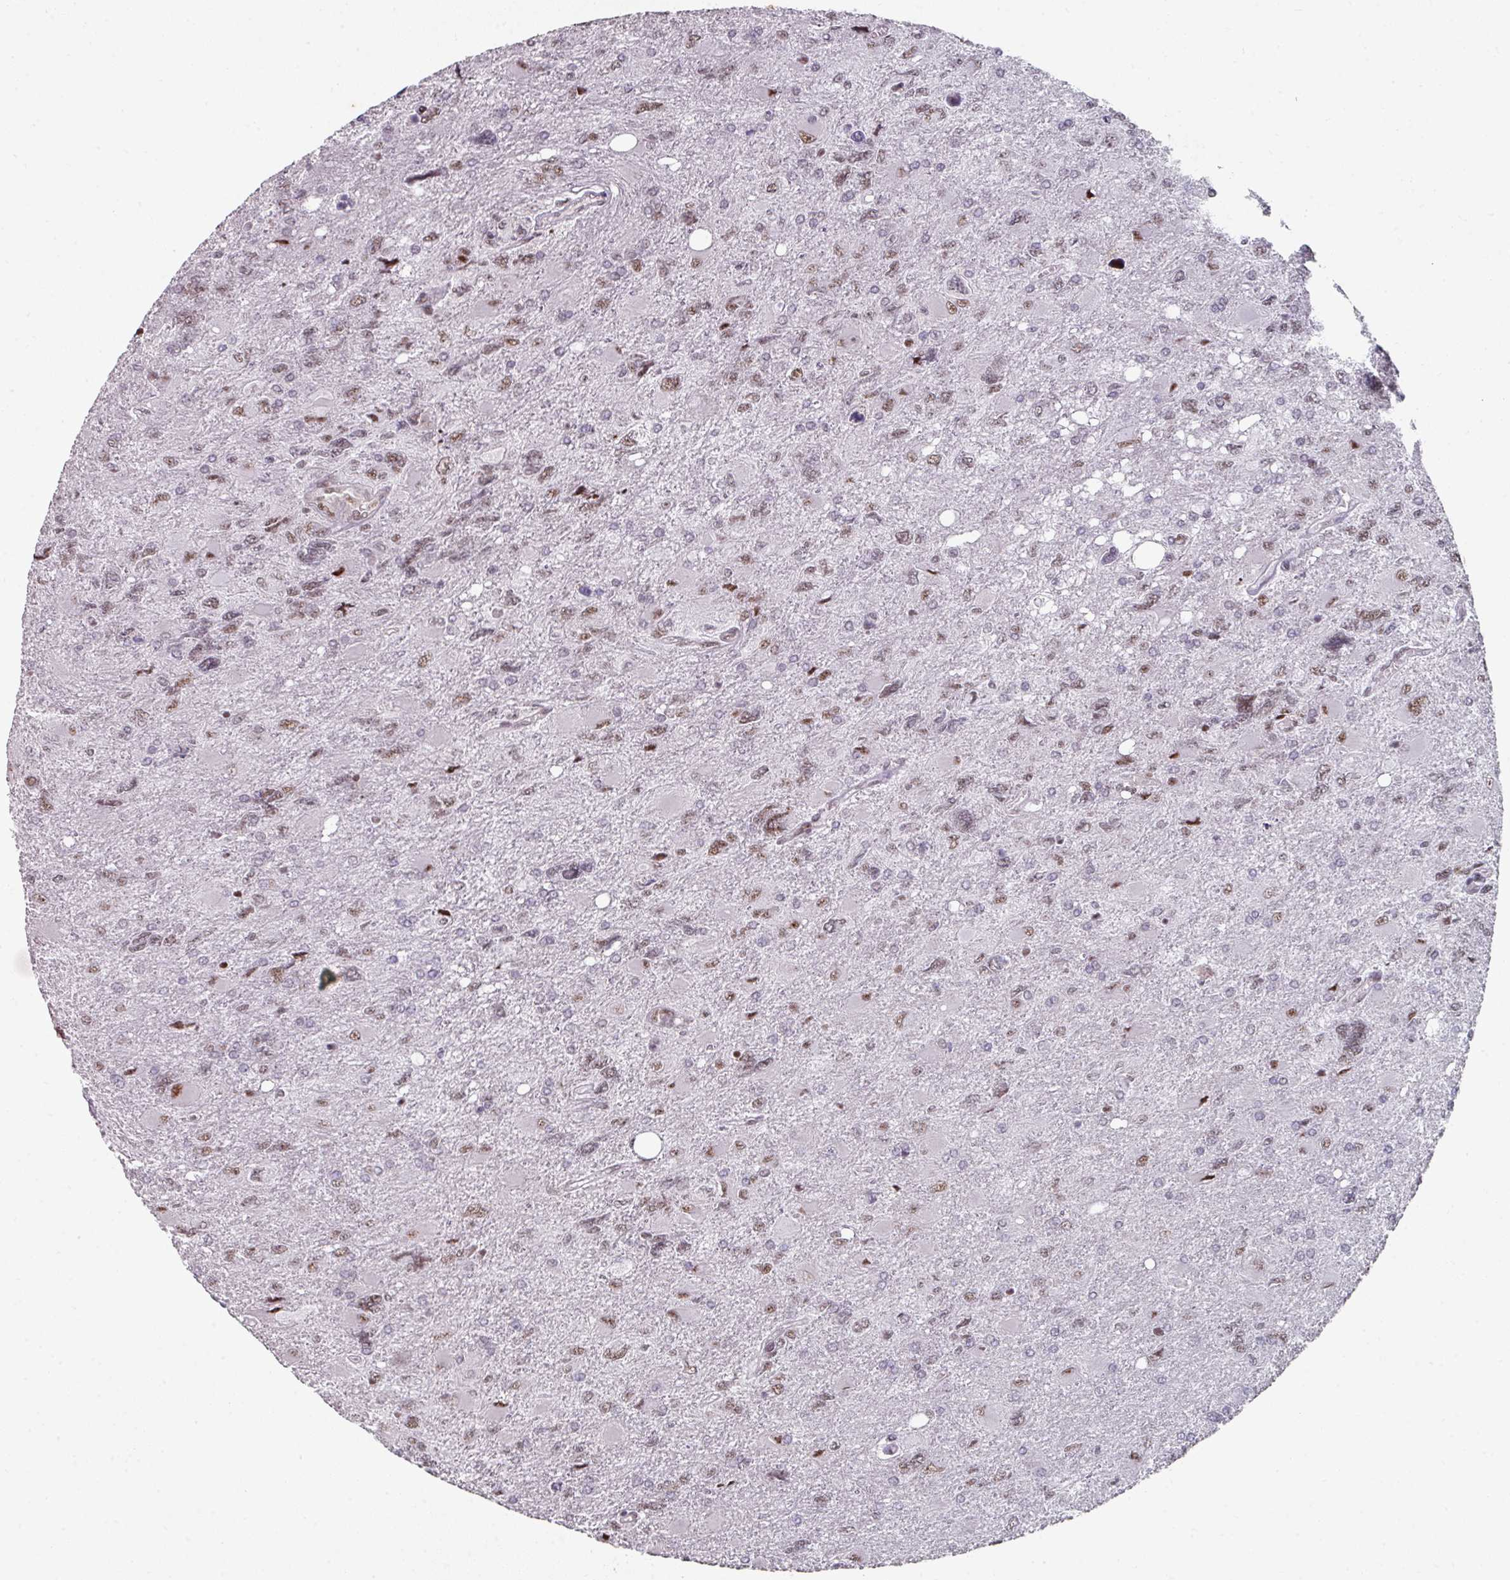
{"staining": {"intensity": "strong", "quantity": ">75%", "location": "nuclear"}, "tissue": "glioma", "cell_type": "Tumor cells", "image_type": "cancer", "snomed": [{"axis": "morphology", "description": "Glioma, malignant, High grade"}, {"axis": "topography", "description": "Brain"}], "caption": "Protein expression analysis of high-grade glioma (malignant) exhibits strong nuclear staining in approximately >75% of tumor cells. (DAB IHC, brown staining for protein, blue staining for nuclei).", "gene": "SF3B5", "patient": {"sex": "male", "age": 67}}